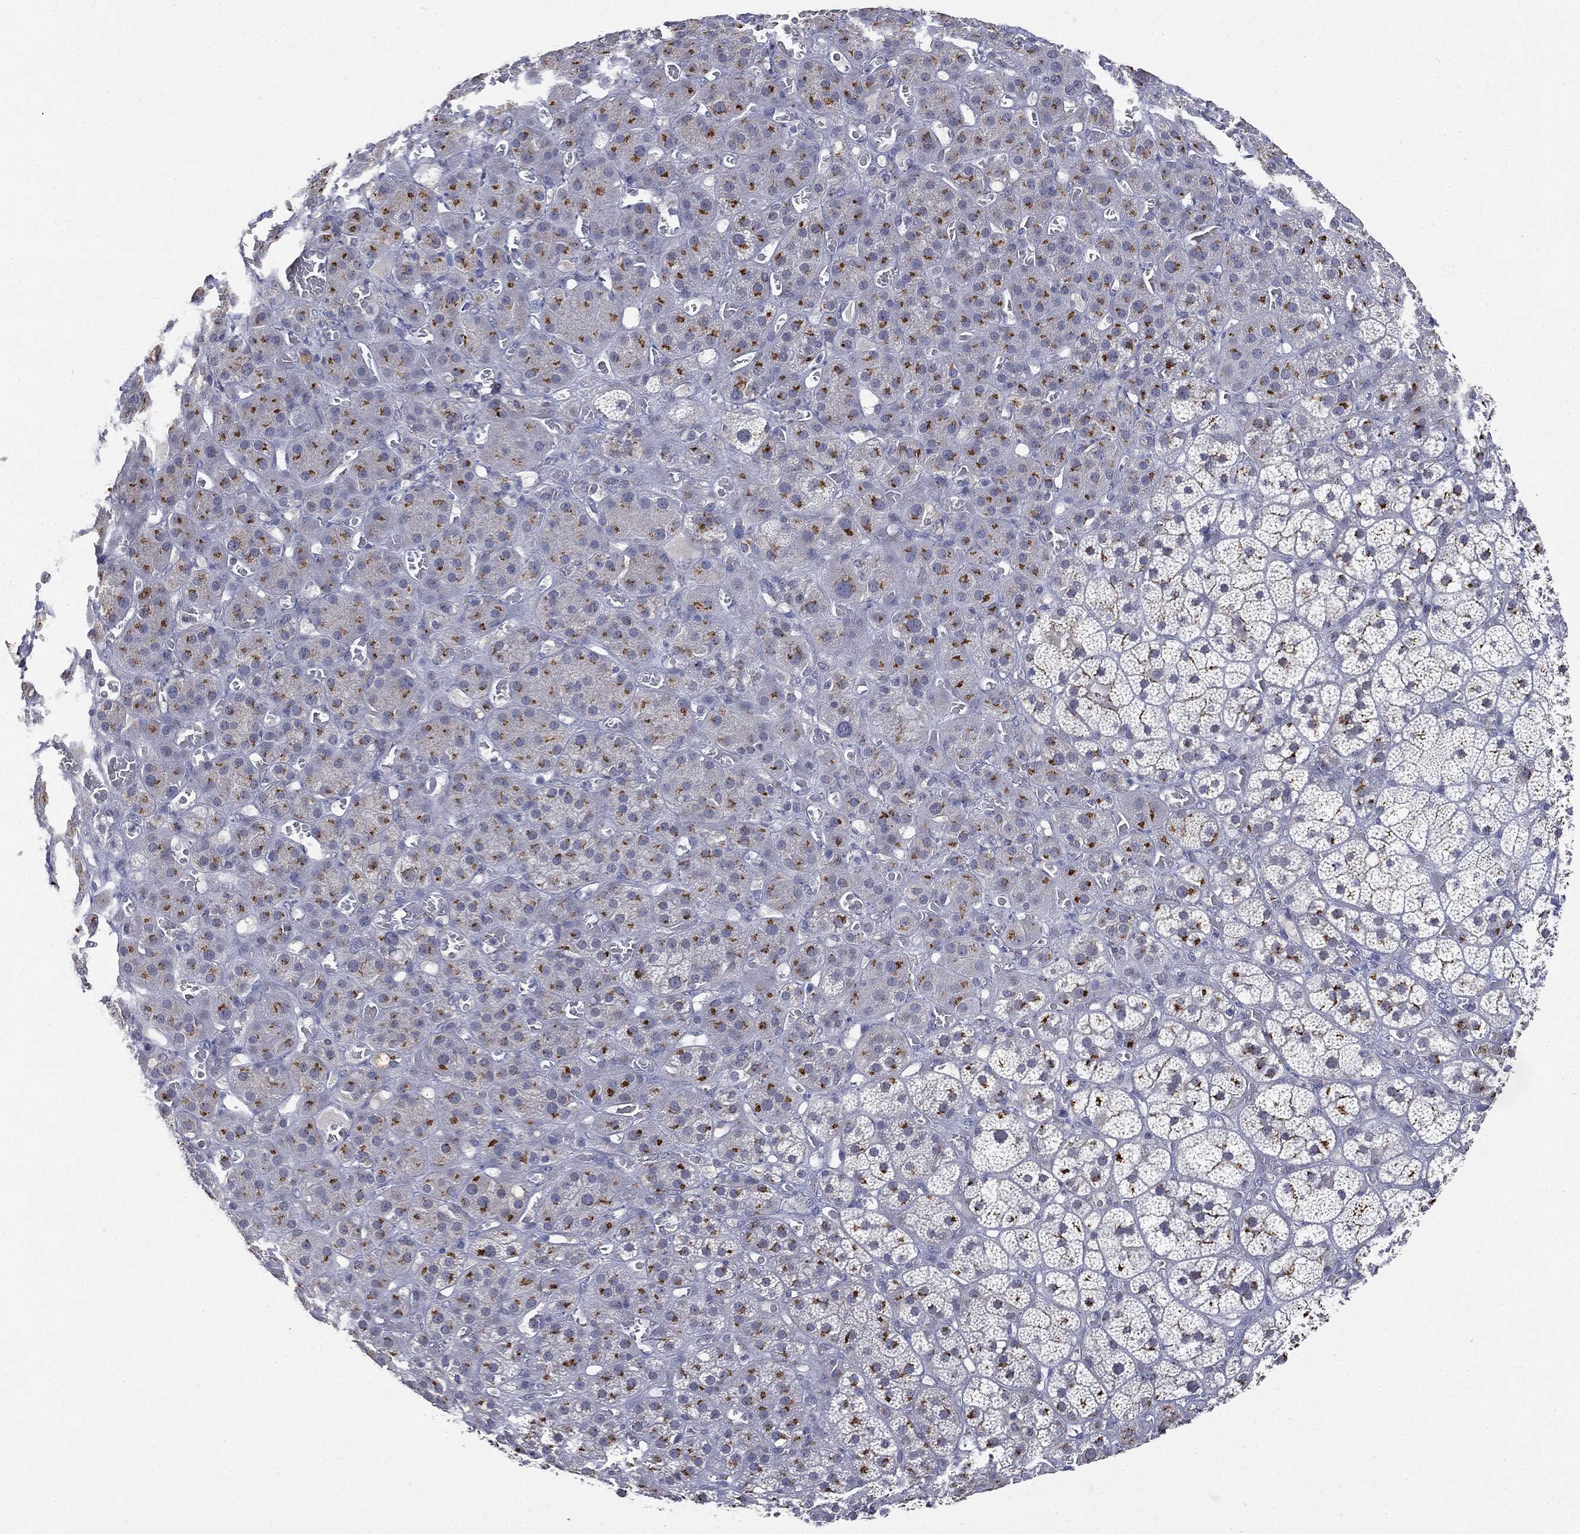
{"staining": {"intensity": "strong", "quantity": "25%-75%", "location": "cytoplasmic/membranous"}, "tissue": "adrenal gland", "cell_type": "Glandular cells", "image_type": "normal", "snomed": [{"axis": "morphology", "description": "Normal tissue, NOS"}, {"axis": "topography", "description": "Adrenal gland"}], "caption": "Immunohistochemistry image of unremarkable adrenal gland stained for a protein (brown), which demonstrates high levels of strong cytoplasmic/membranous expression in about 25%-75% of glandular cells.", "gene": "CASD1", "patient": {"sex": "male", "age": 70}}